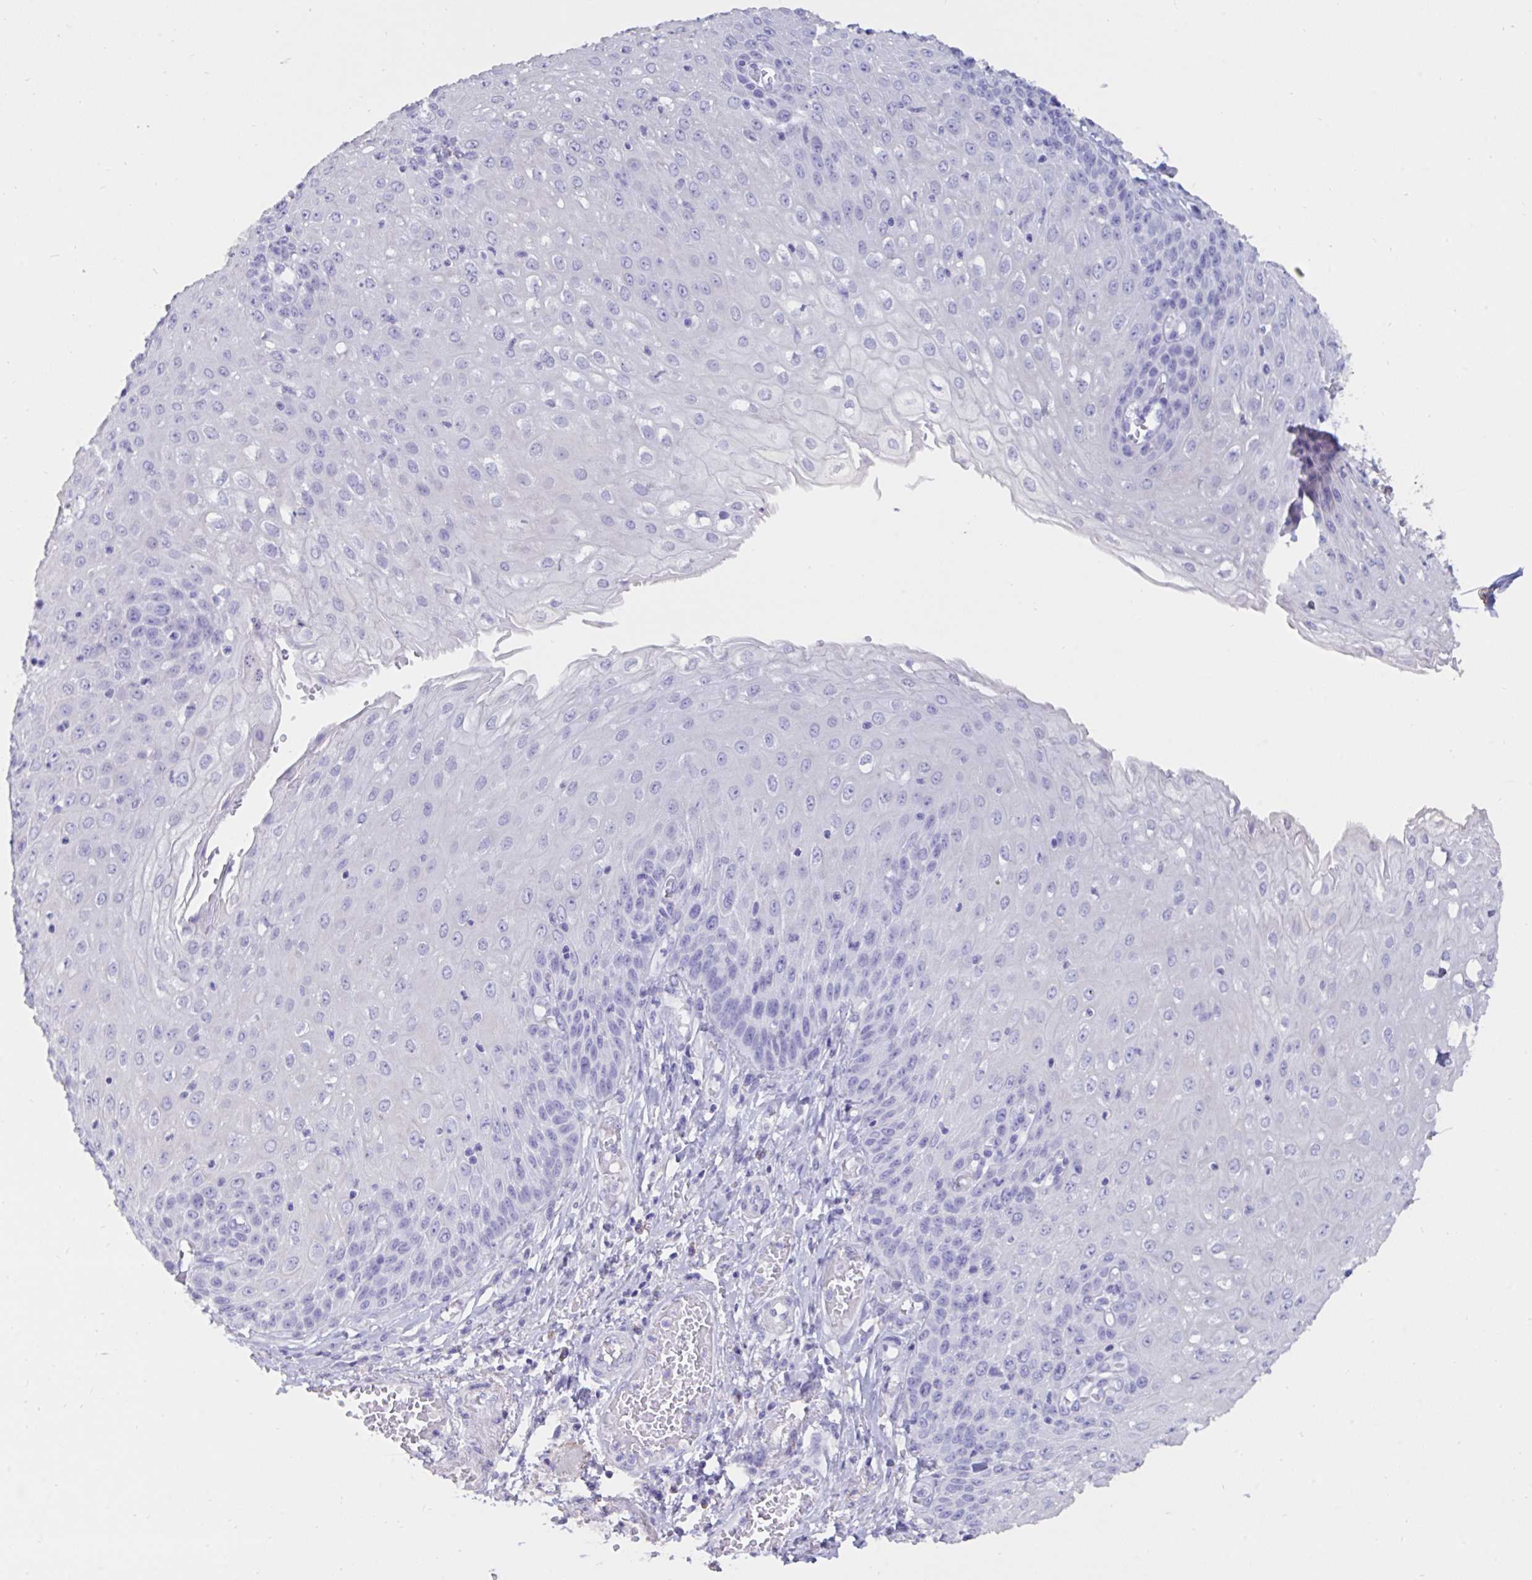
{"staining": {"intensity": "negative", "quantity": "none", "location": "none"}, "tissue": "esophagus", "cell_type": "Squamous epithelial cells", "image_type": "normal", "snomed": [{"axis": "morphology", "description": "Normal tissue, NOS"}, {"axis": "morphology", "description": "Adenocarcinoma, NOS"}, {"axis": "topography", "description": "Esophagus"}], "caption": "Immunohistochemistry of normal esophagus exhibits no positivity in squamous epithelial cells. The staining is performed using DAB (3,3'-diaminobenzidine) brown chromogen with nuclei counter-stained in using hematoxylin.", "gene": "TNNC1", "patient": {"sex": "male", "age": 81}}